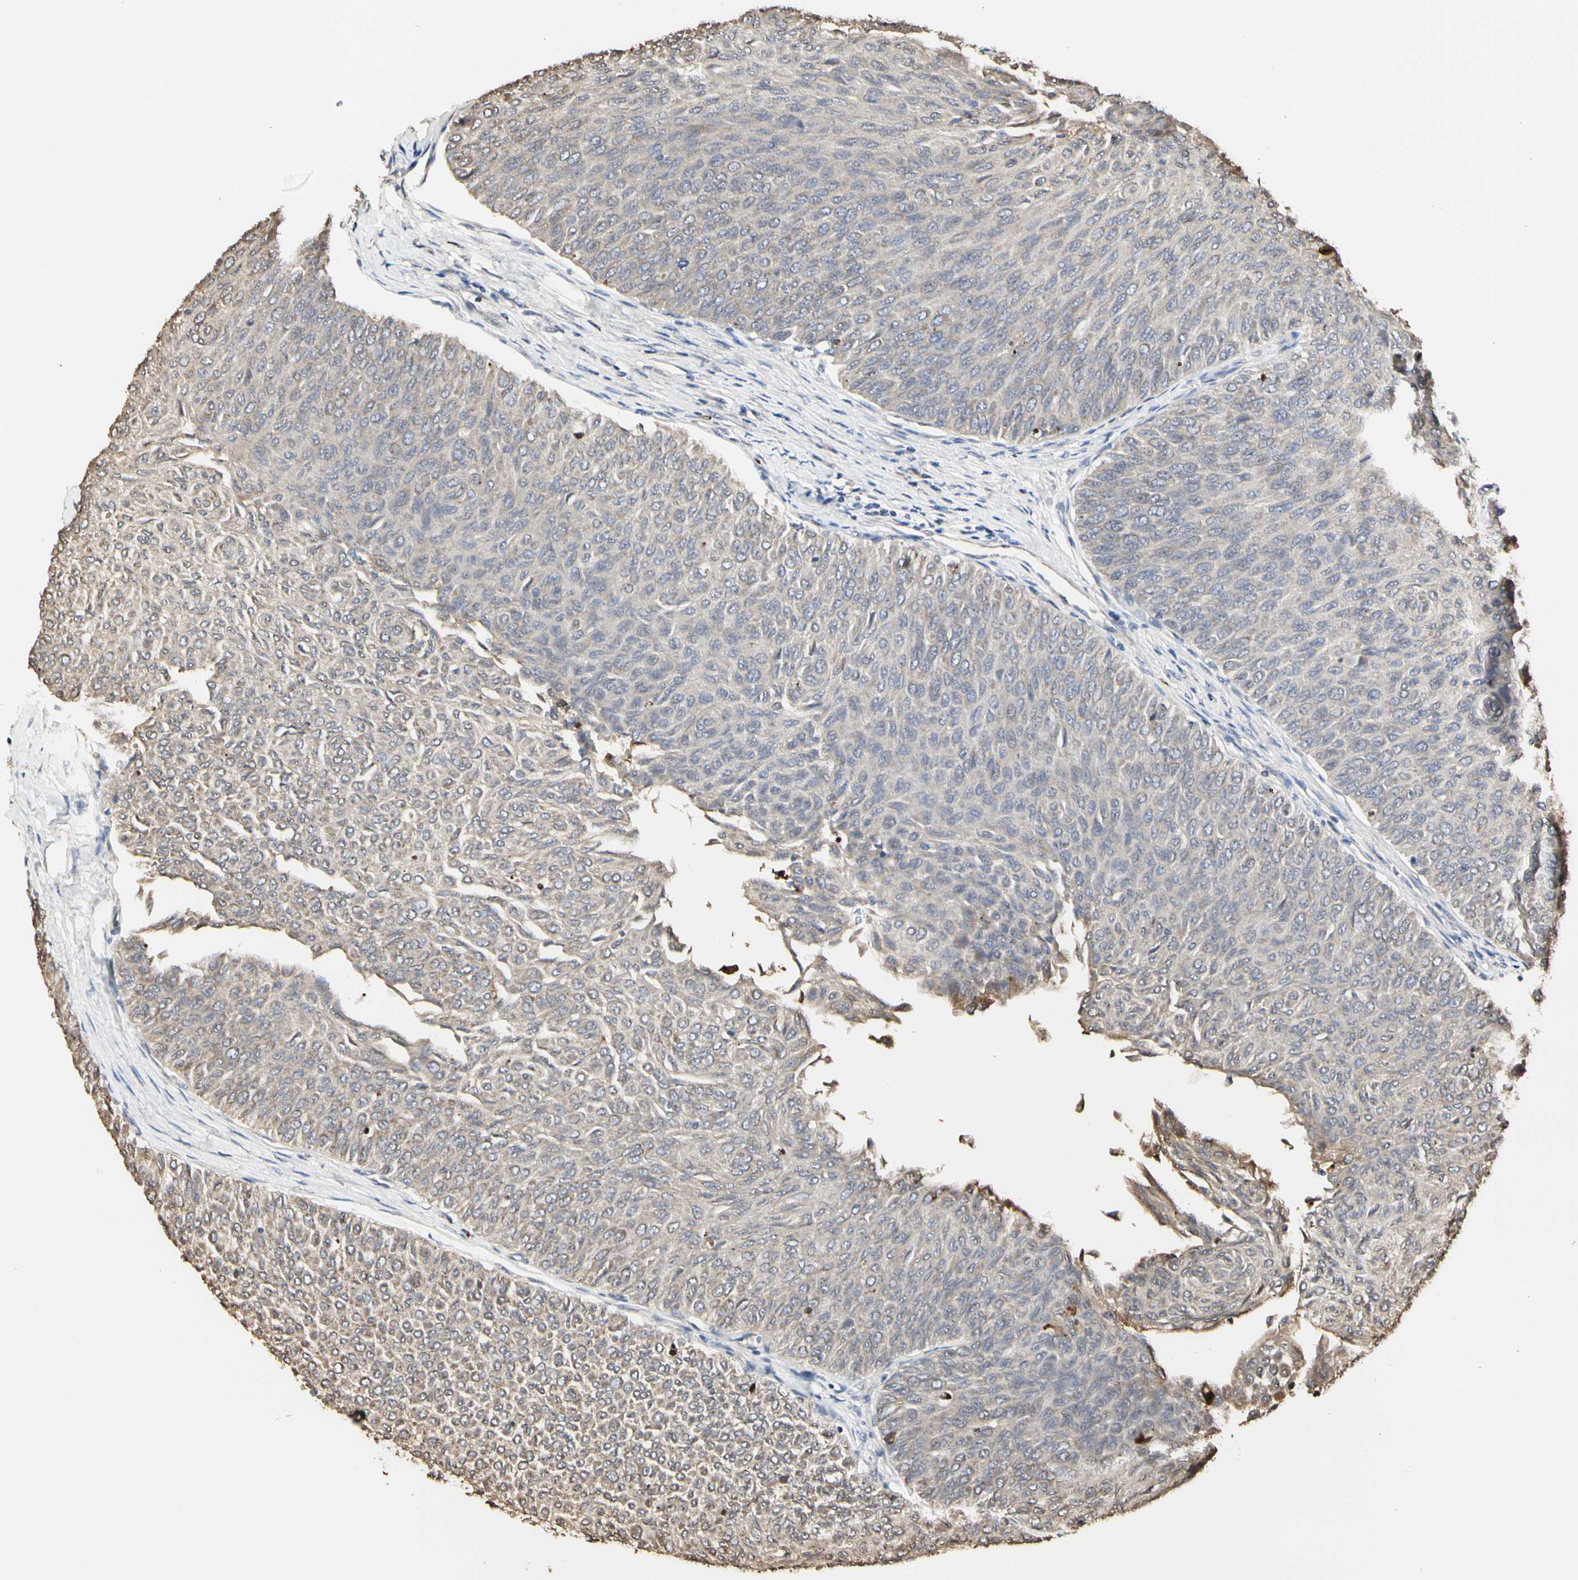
{"staining": {"intensity": "weak", "quantity": ">75%", "location": "cytoplasmic/membranous"}, "tissue": "urothelial cancer", "cell_type": "Tumor cells", "image_type": "cancer", "snomed": [{"axis": "morphology", "description": "Urothelial carcinoma, Low grade"}, {"axis": "topography", "description": "Urinary bladder"}], "caption": "A micrograph of urothelial cancer stained for a protein exhibits weak cytoplasmic/membranous brown staining in tumor cells.", "gene": "TAOK1", "patient": {"sex": "male", "age": 78}}